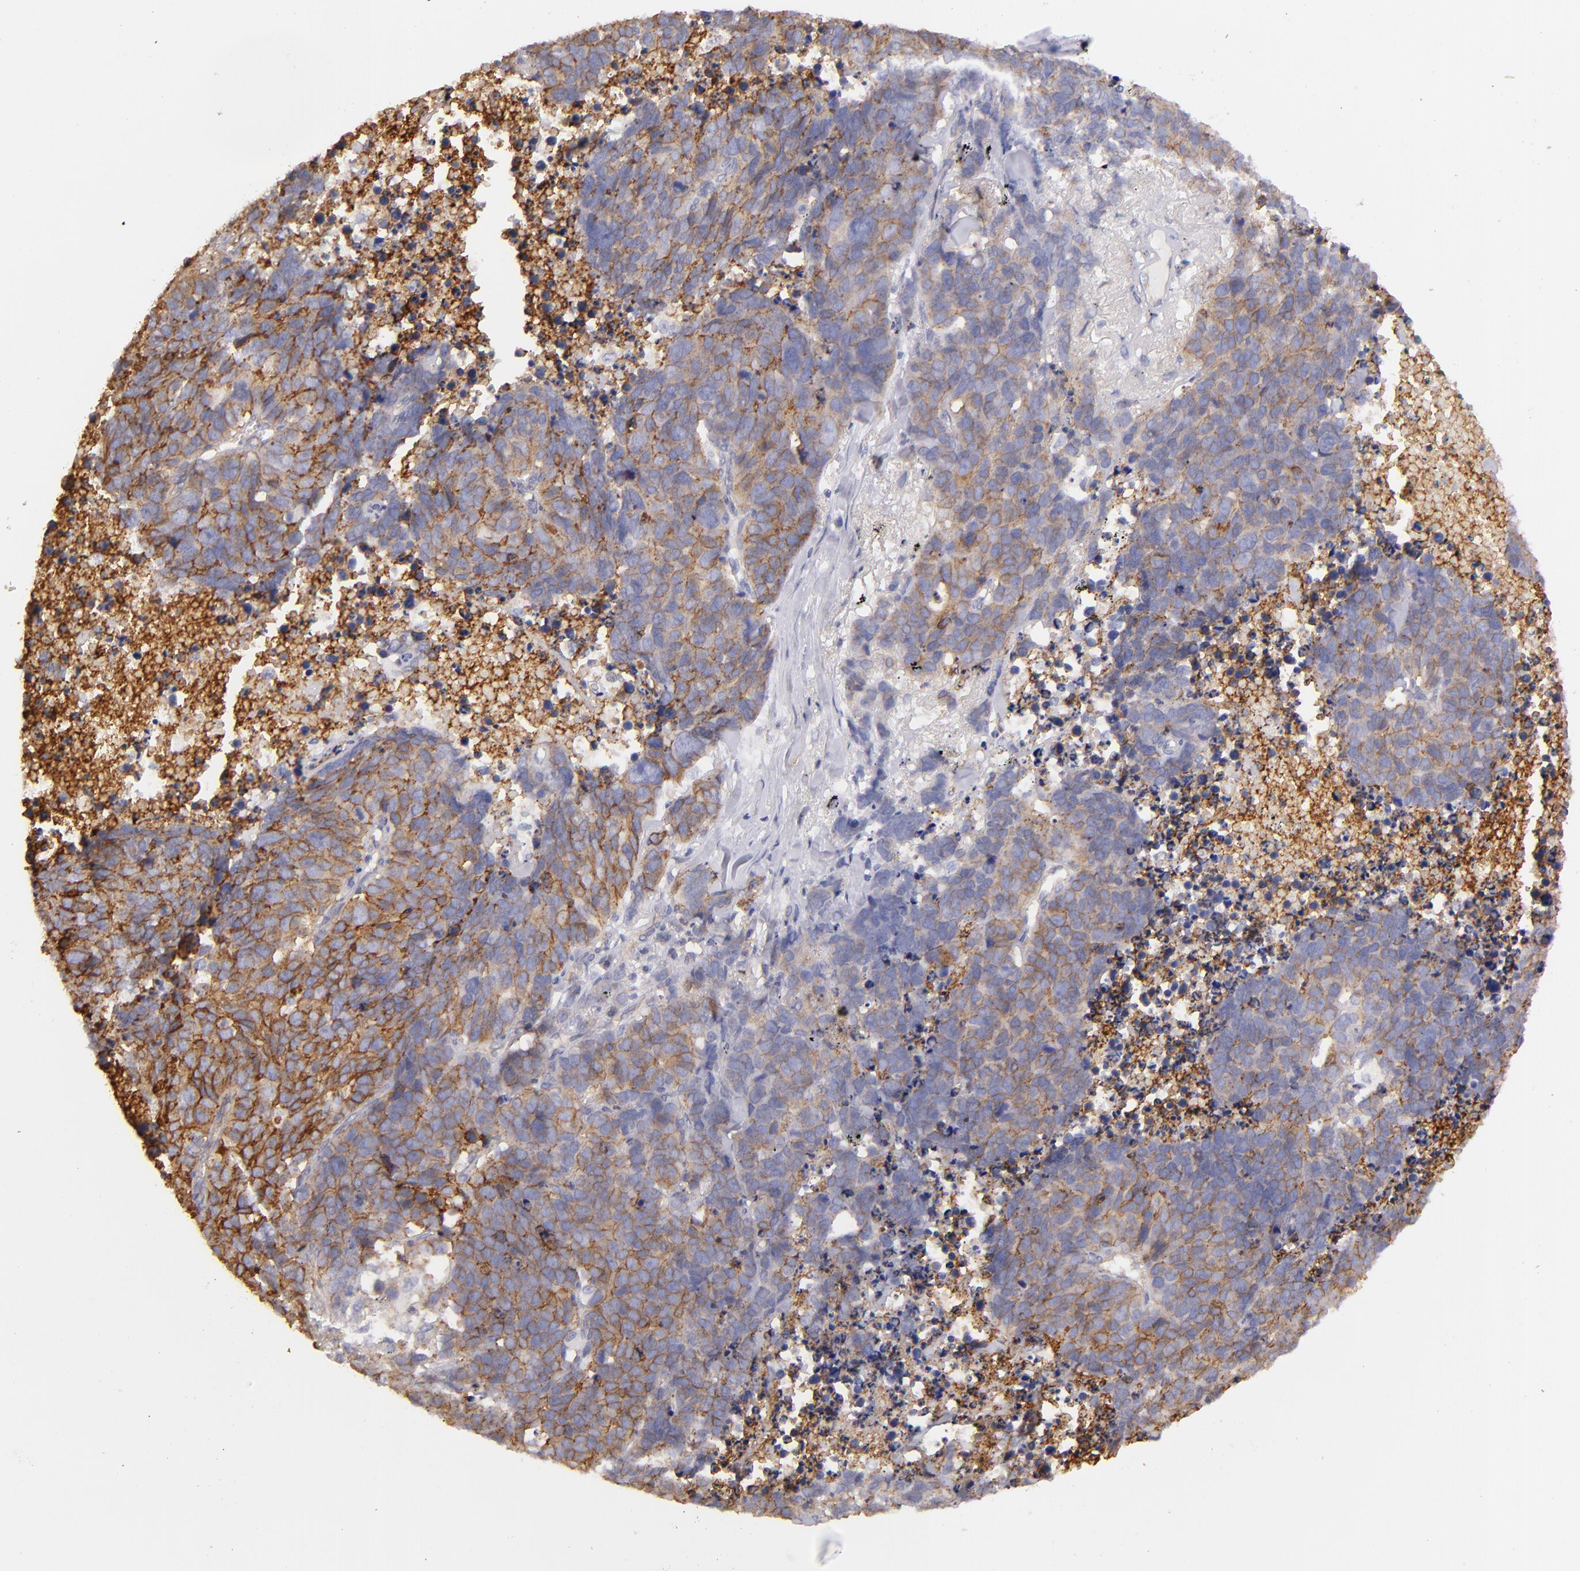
{"staining": {"intensity": "weak", "quantity": "25%-75%", "location": "cytoplasmic/membranous"}, "tissue": "lung cancer", "cell_type": "Tumor cells", "image_type": "cancer", "snomed": [{"axis": "morphology", "description": "Carcinoid, malignant, NOS"}, {"axis": "topography", "description": "Lung"}], "caption": "DAB immunohistochemical staining of lung cancer (carcinoid (malignant)) demonstrates weak cytoplasmic/membranous protein expression in approximately 25%-75% of tumor cells.", "gene": "CD151", "patient": {"sex": "male", "age": 60}}